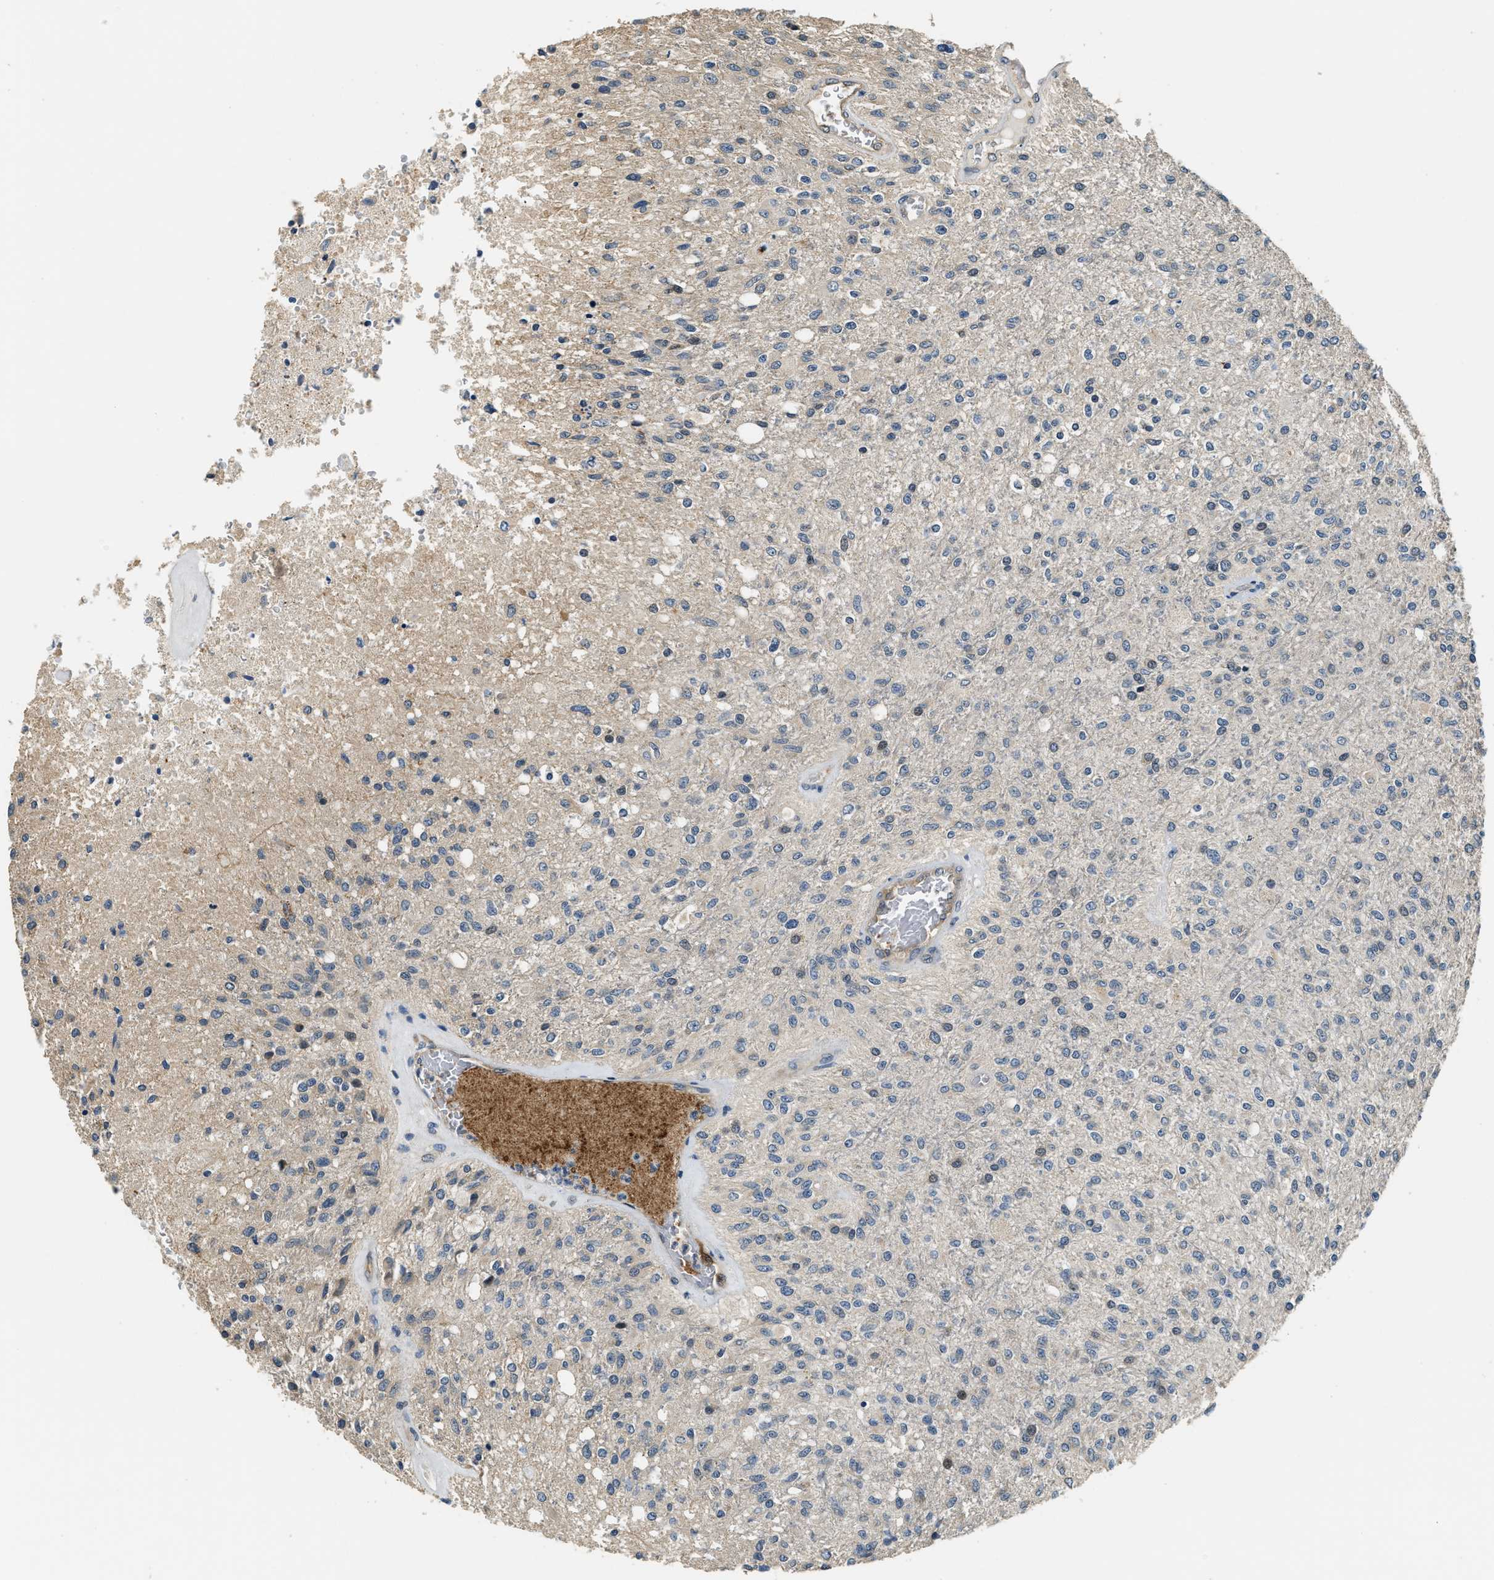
{"staining": {"intensity": "negative", "quantity": "none", "location": "none"}, "tissue": "glioma", "cell_type": "Tumor cells", "image_type": "cancer", "snomed": [{"axis": "morphology", "description": "Normal tissue, NOS"}, {"axis": "morphology", "description": "Glioma, malignant, High grade"}, {"axis": "topography", "description": "Cerebral cortex"}], "caption": "Tumor cells show no significant expression in glioma.", "gene": "ALOX12", "patient": {"sex": "male", "age": 77}}